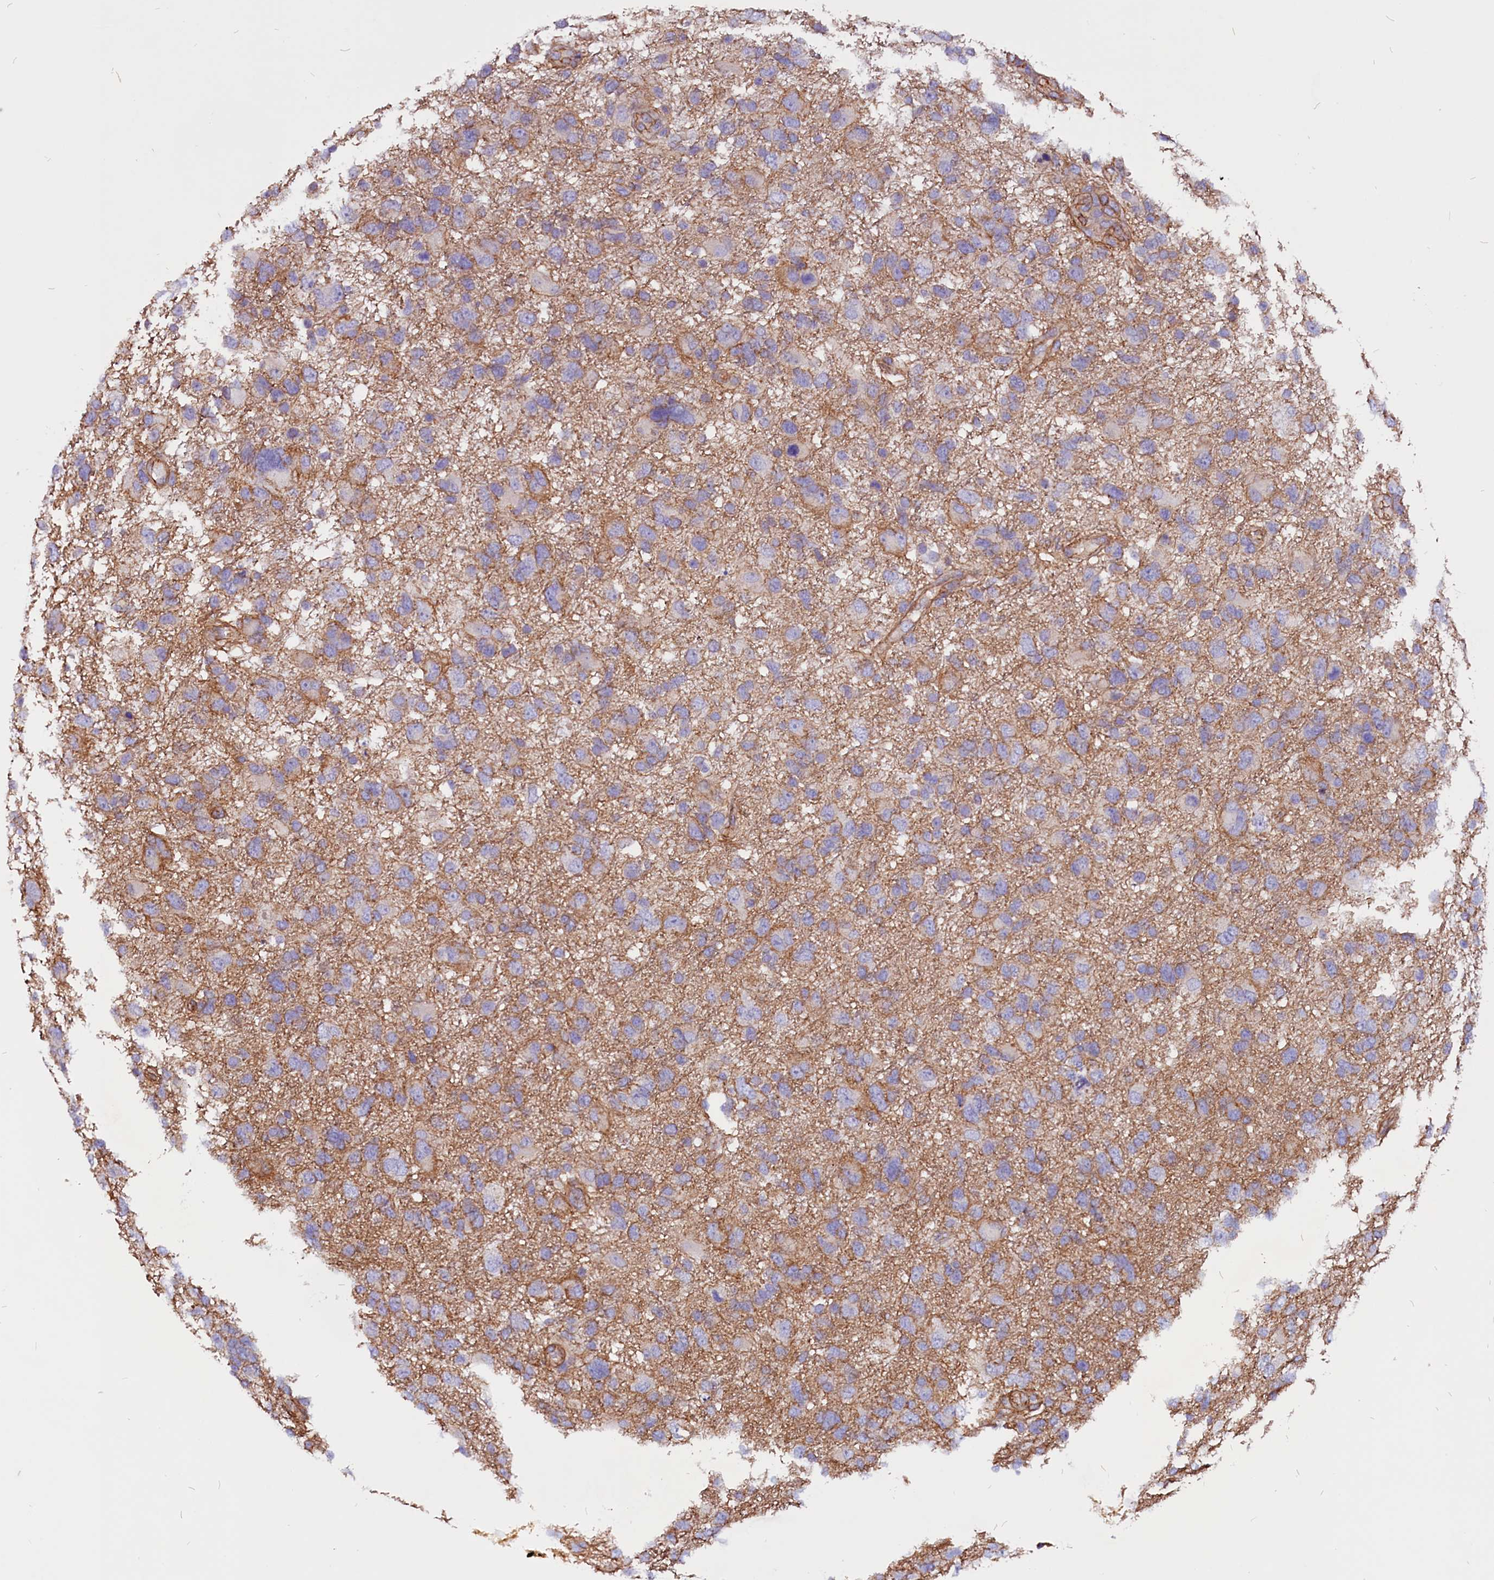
{"staining": {"intensity": "negative", "quantity": "none", "location": "none"}, "tissue": "glioma", "cell_type": "Tumor cells", "image_type": "cancer", "snomed": [{"axis": "morphology", "description": "Glioma, malignant, High grade"}, {"axis": "topography", "description": "Brain"}], "caption": "High-grade glioma (malignant) was stained to show a protein in brown. There is no significant positivity in tumor cells.", "gene": "ZNF749", "patient": {"sex": "male", "age": 61}}